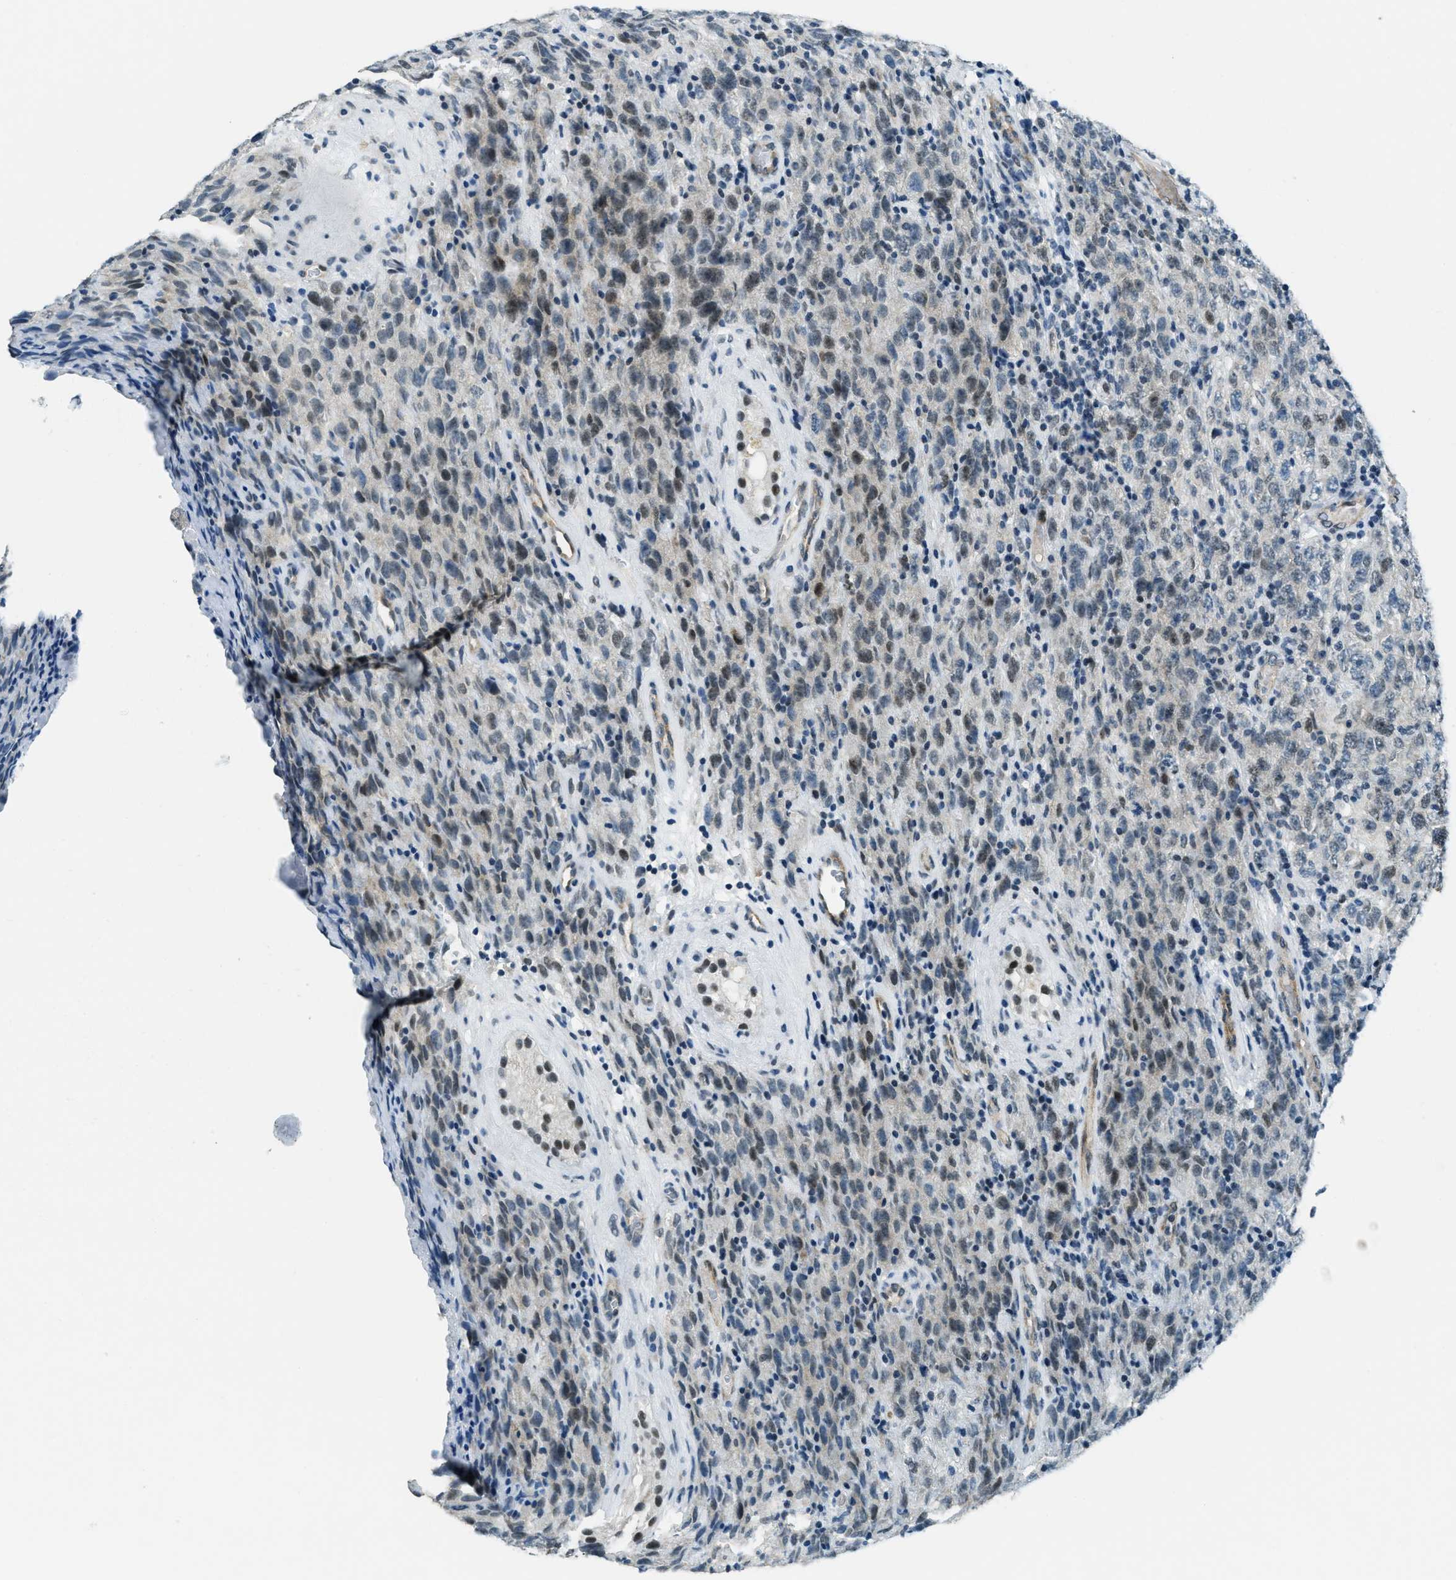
{"staining": {"intensity": "negative", "quantity": "none", "location": "none"}, "tissue": "testis cancer", "cell_type": "Tumor cells", "image_type": "cancer", "snomed": [{"axis": "morphology", "description": "Seminoma, NOS"}, {"axis": "topography", "description": "Testis"}], "caption": "This is a histopathology image of immunohistochemistry staining of testis seminoma, which shows no staining in tumor cells.", "gene": "KLF6", "patient": {"sex": "male", "age": 52}}